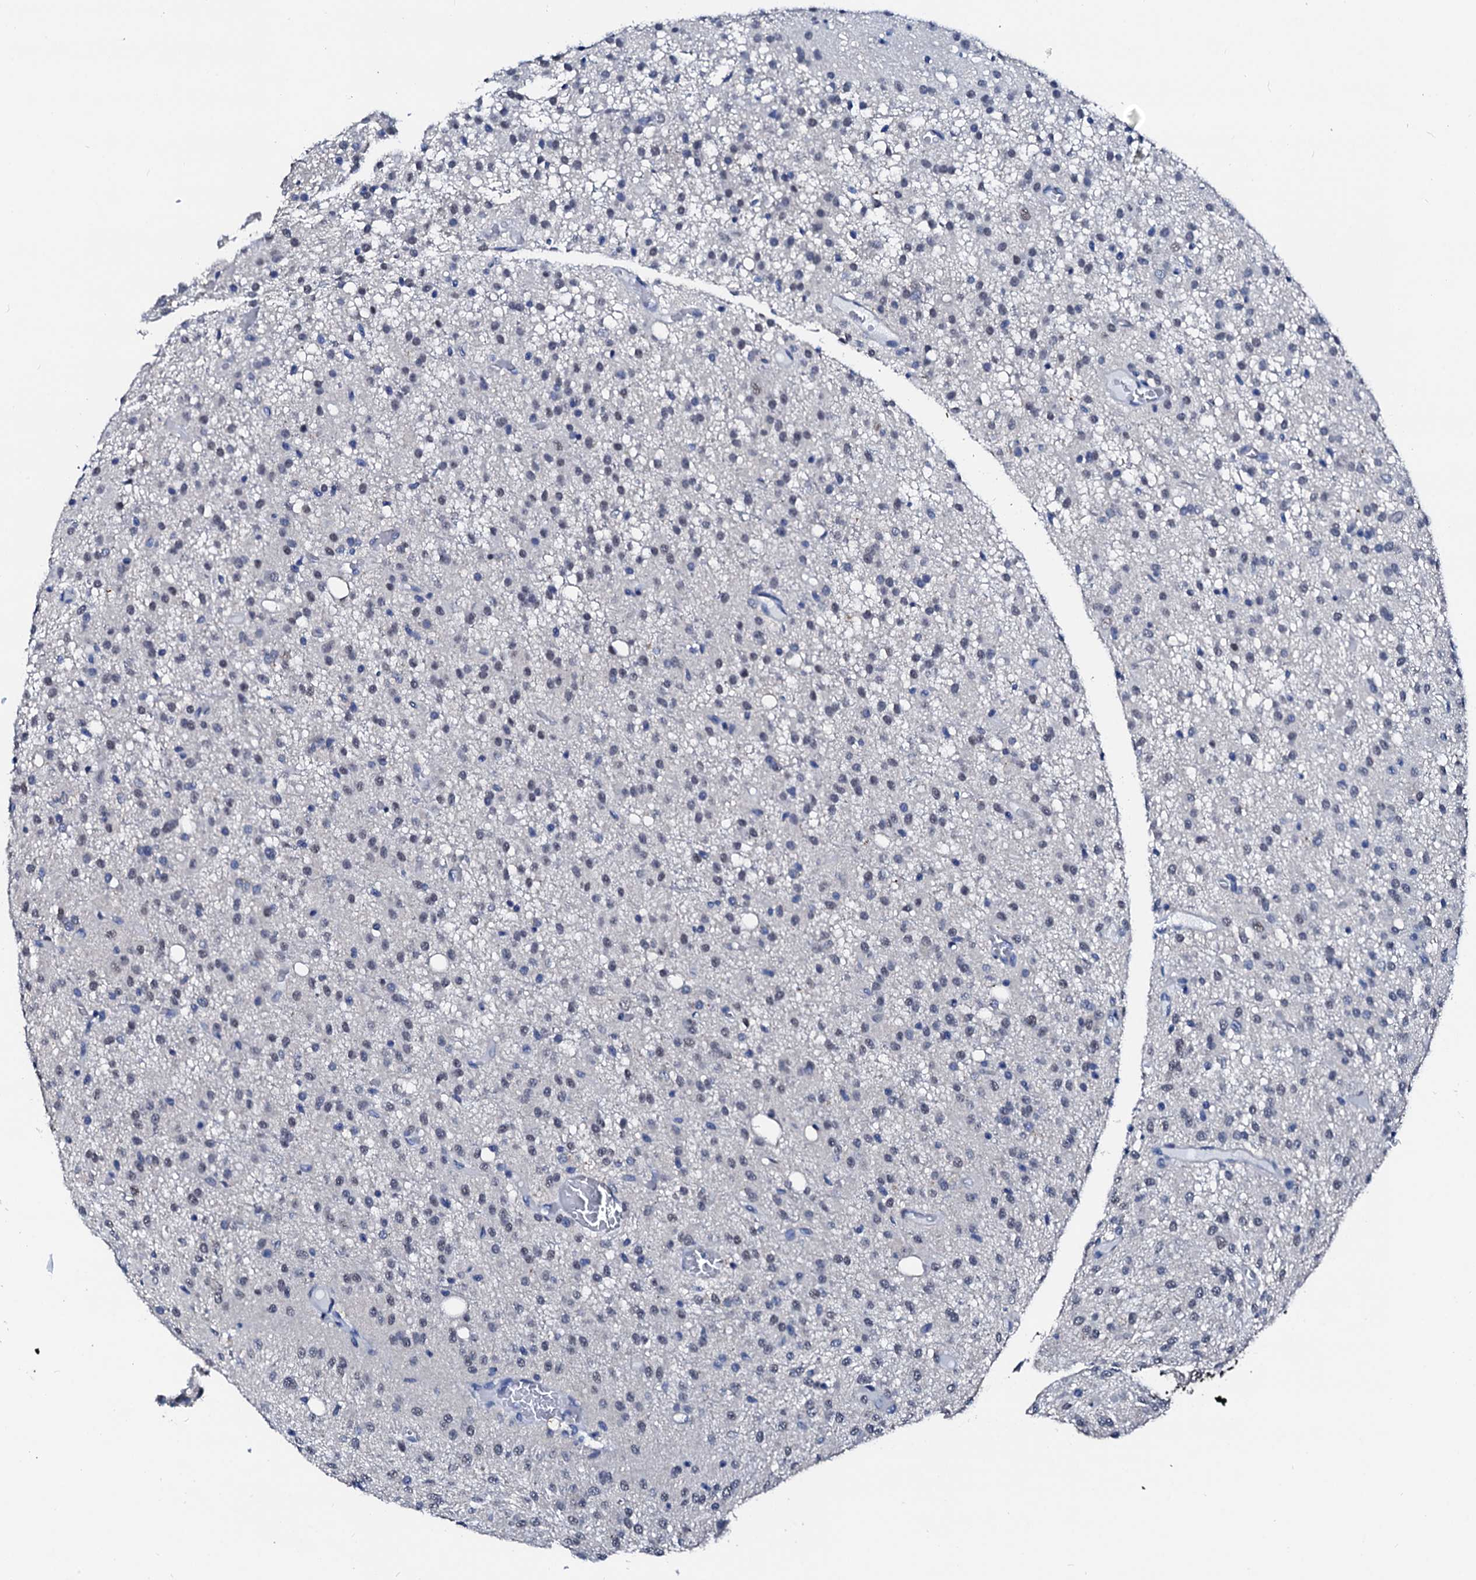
{"staining": {"intensity": "weak", "quantity": "<25%", "location": "nuclear"}, "tissue": "glioma", "cell_type": "Tumor cells", "image_type": "cancer", "snomed": [{"axis": "morphology", "description": "Glioma, malignant, High grade"}, {"axis": "topography", "description": "Brain"}], "caption": "This is a image of immunohistochemistry (IHC) staining of malignant high-grade glioma, which shows no expression in tumor cells. (Immunohistochemistry (ihc), brightfield microscopy, high magnification).", "gene": "CSN2", "patient": {"sex": "female", "age": 59}}